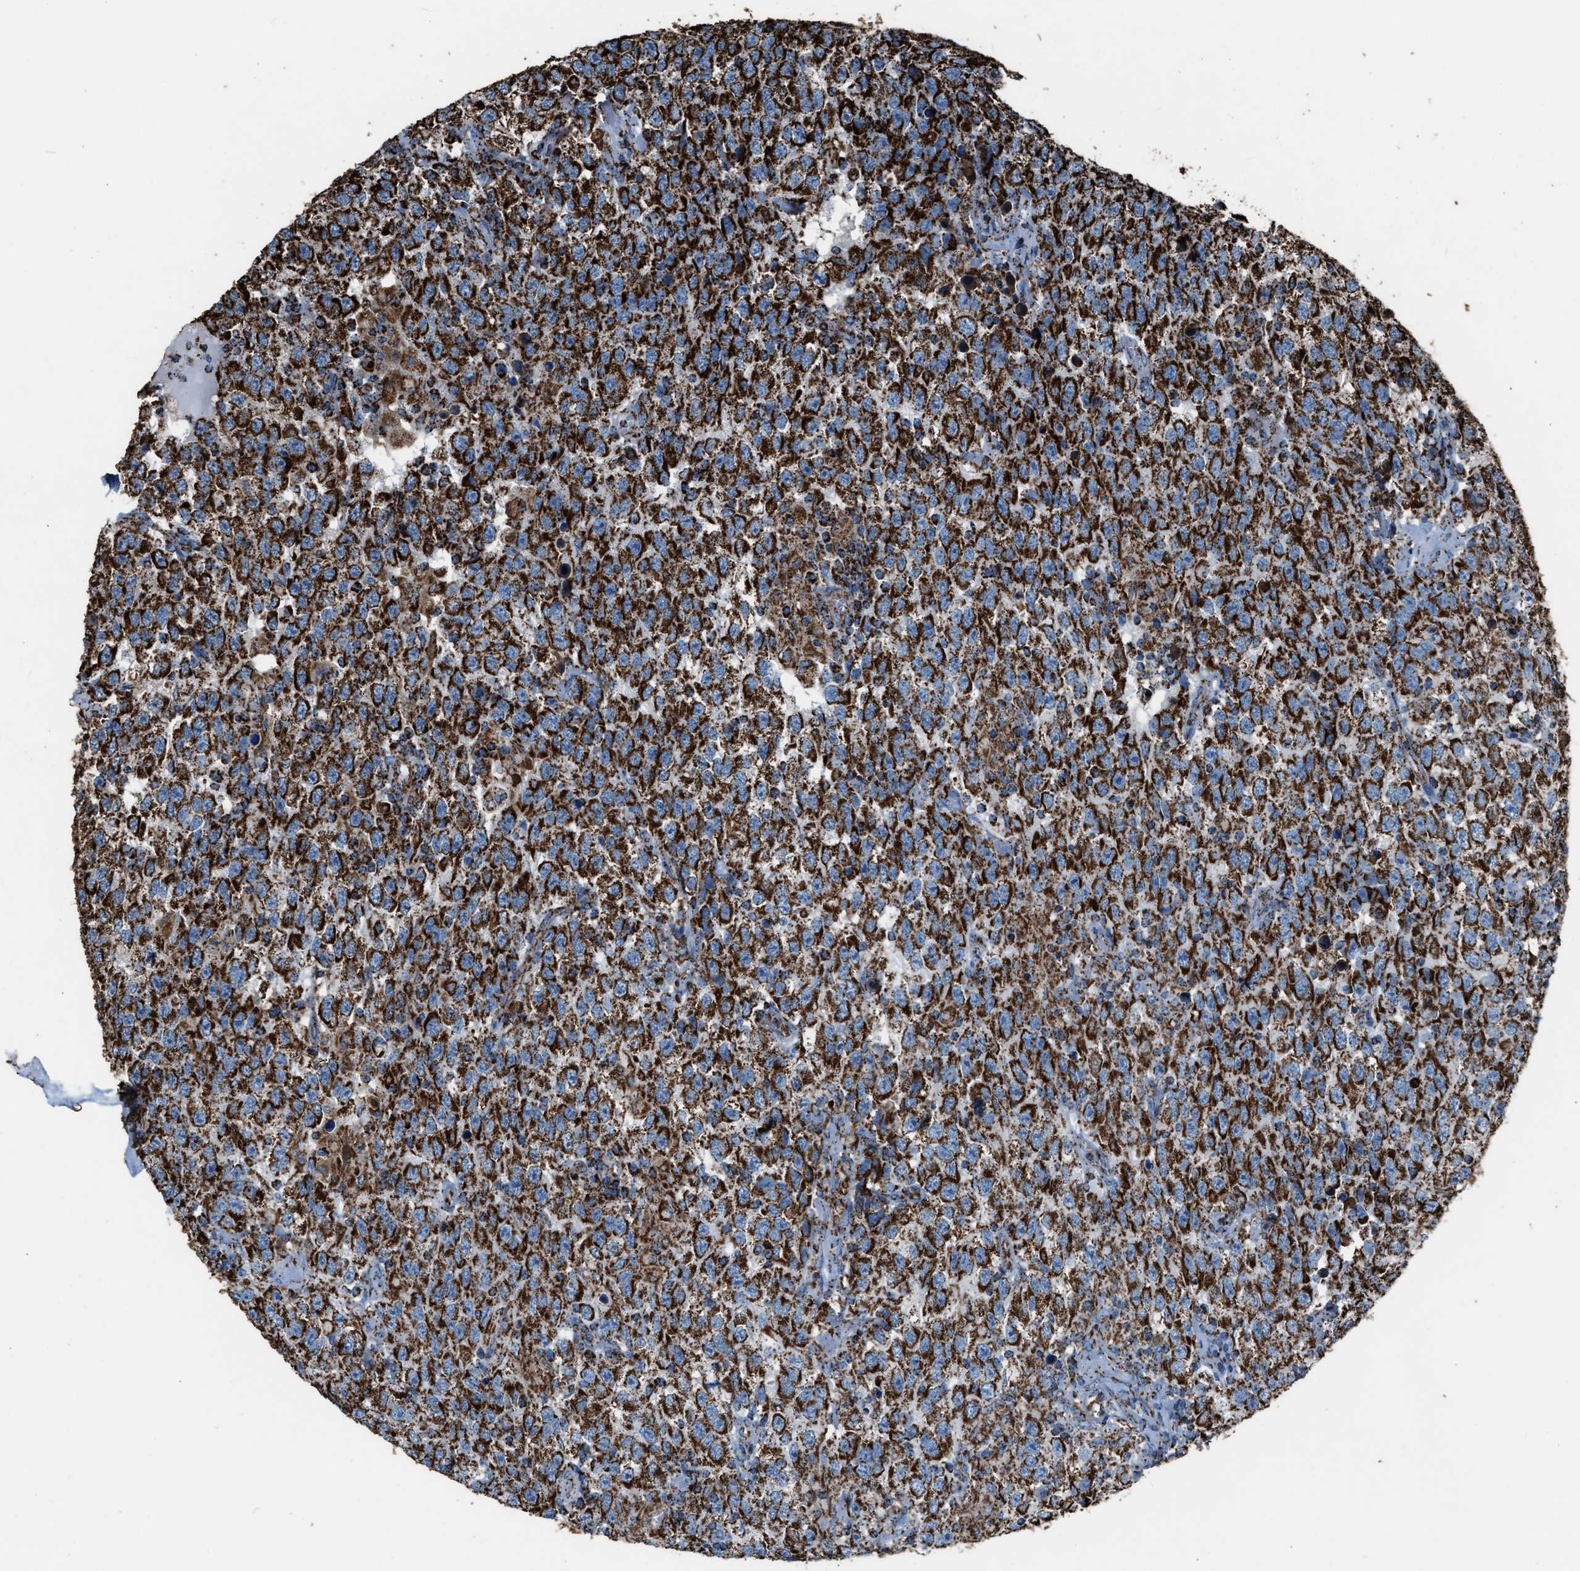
{"staining": {"intensity": "strong", "quantity": ">75%", "location": "cytoplasmic/membranous"}, "tissue": "testis cancer", "cell_type": "Tumor cells", "image_type": "cancer", "snomed": [{"axis": "morphology", "description": "Seminoma, NOS"}, {"axis": "topography", "description": "Testis"}], "caption": "Strong cytoplasmic/membranous staining for a protein is identified in about >75% of tumor cells of testis cancer using immunohistochemistry (IHC).", "gene": "MDH2", "patient": {"sex": "male", "age": 41}}